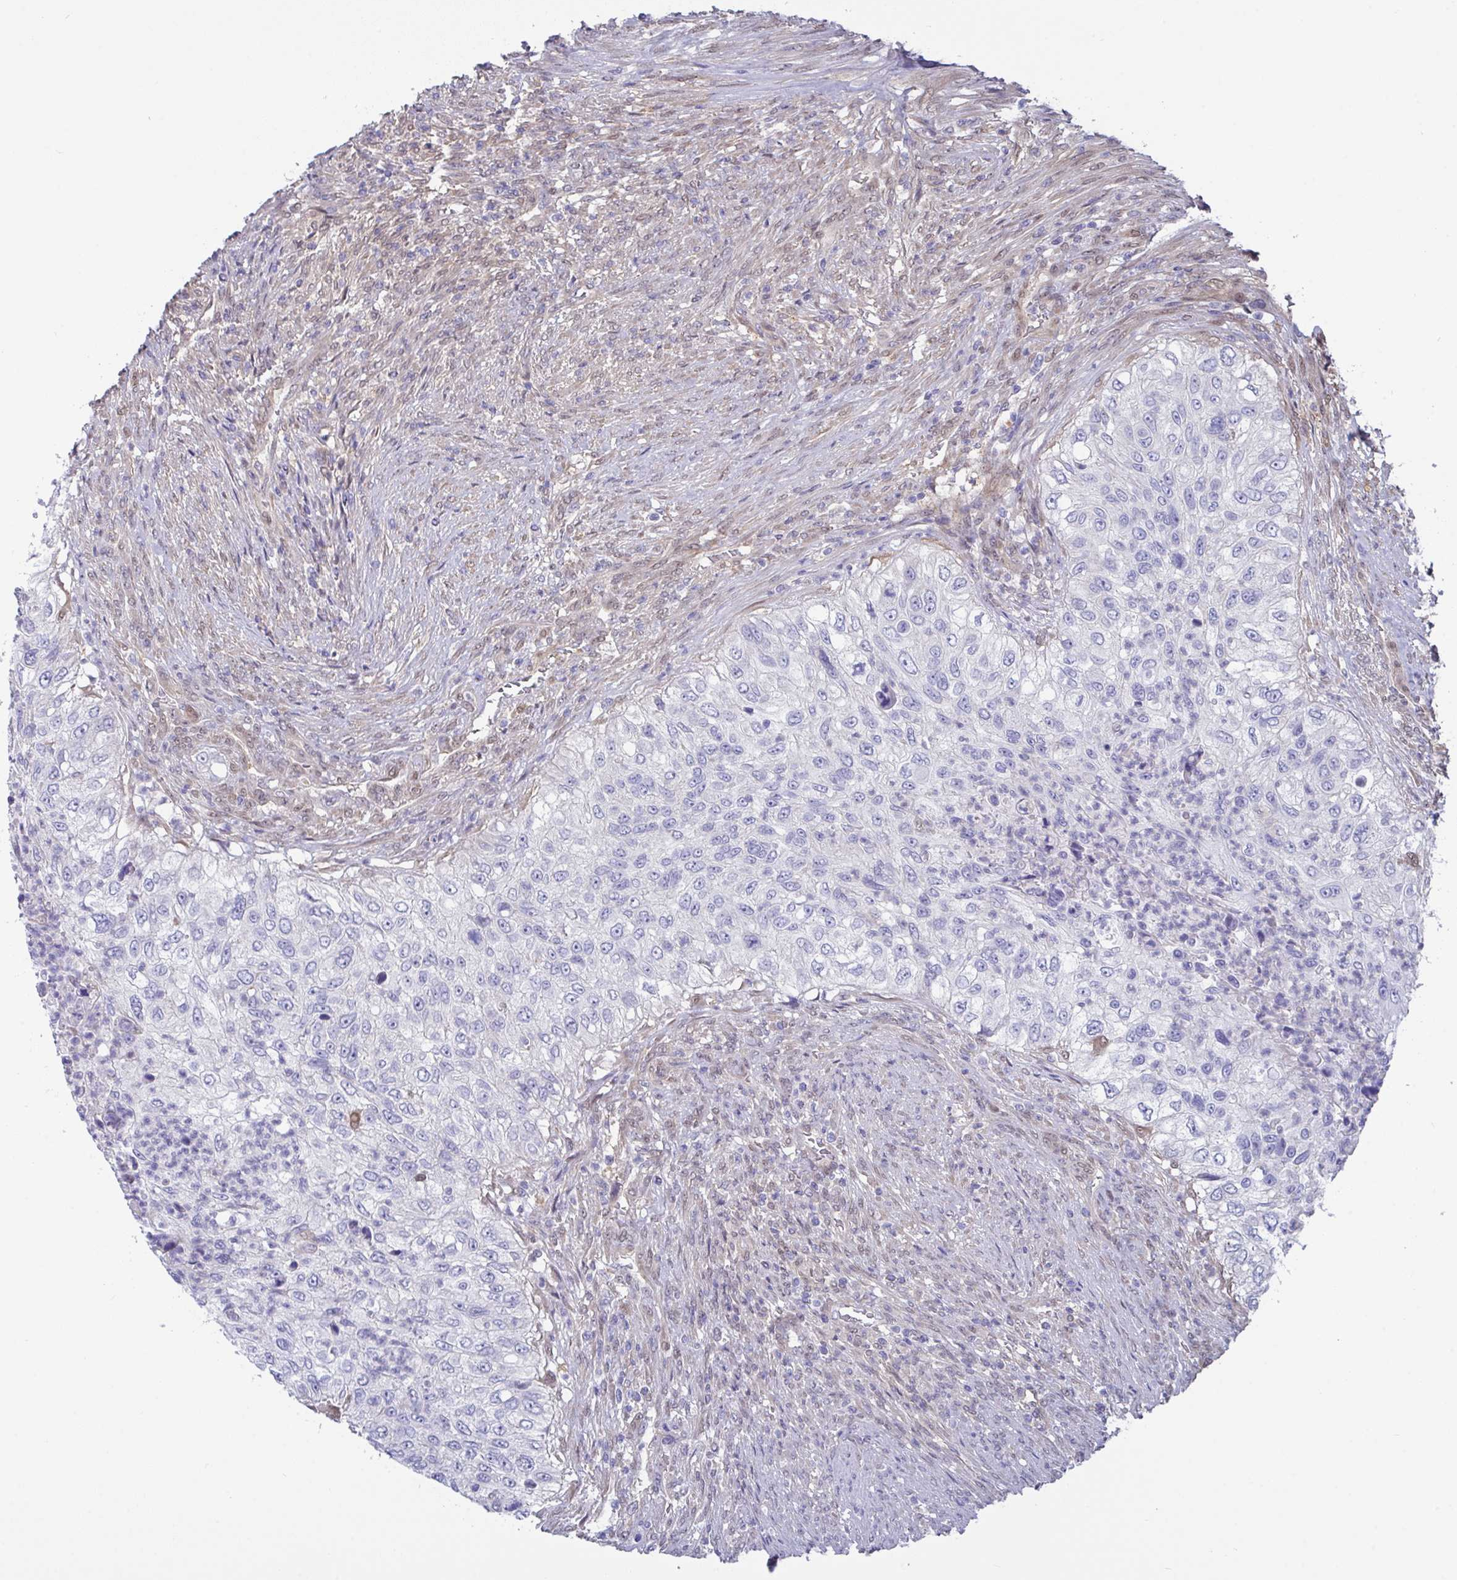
{"staining": {"intensity": "negative", "quantity": "none", "location": "none"}, "tissue": "urothelial cancer", "cell_type": "Tumor cells", "image_type": "cancer", "snomed": [{"axis": "morphology", "description": "Urothelial carcinoma, High grade"}, {"axis": "topography", "description": "Urinary bladder"}], "caption": "IHC histopathology image of human urothelial cancer stained for a protein (brown), which displays no staining in tumor cells.", "gene": "L3HYPDH", "patient": {"sex": "female", "age": 60}}